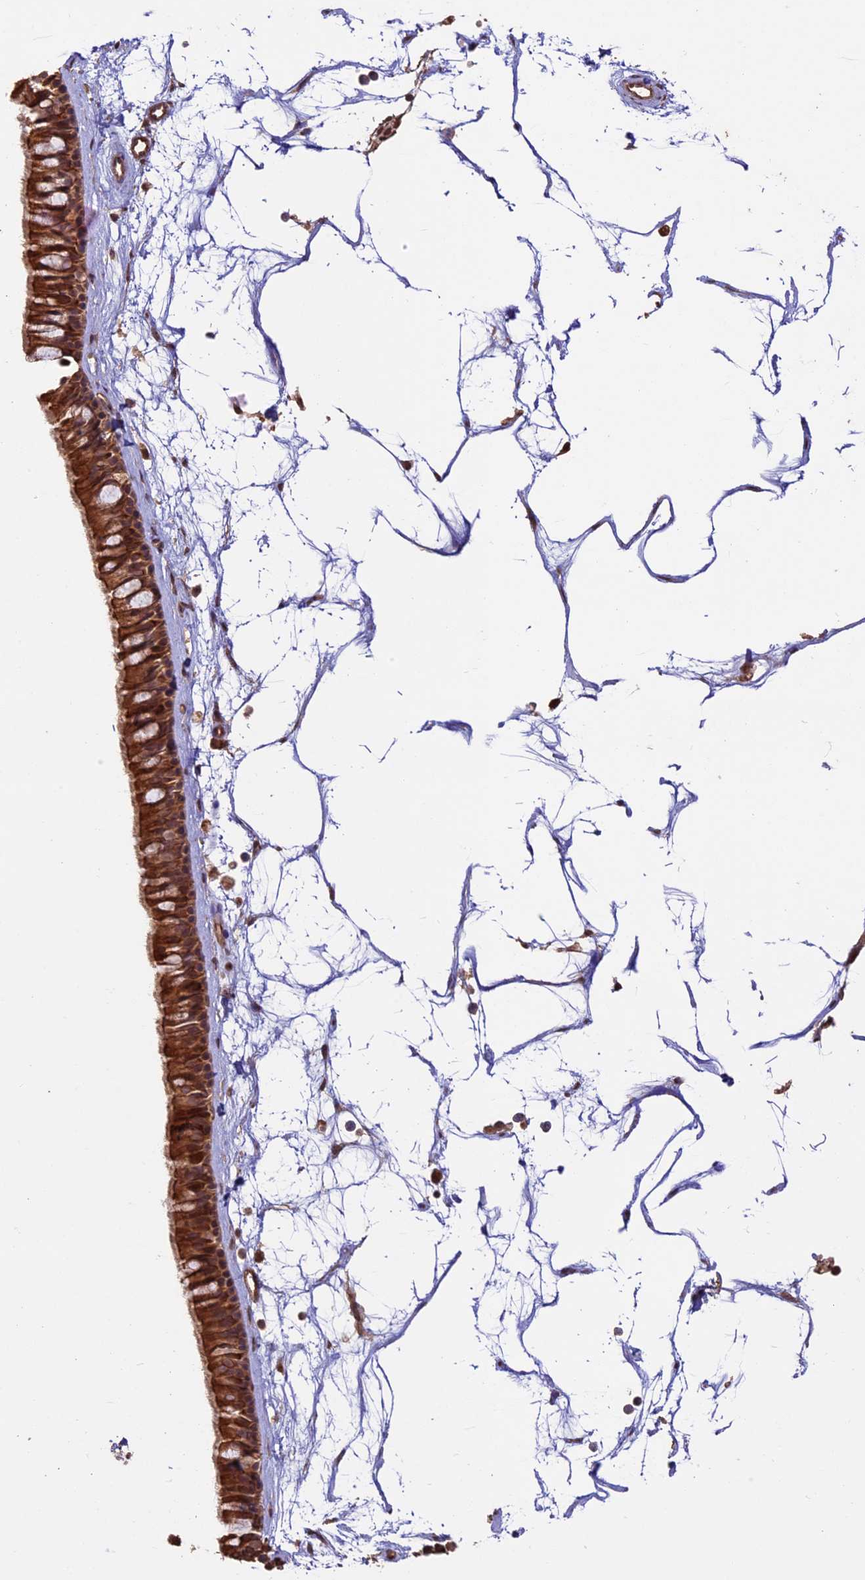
{"staining": {"intensity": "strong", "quantity": ">75%", "location": "cytoplasmic/membranous"}, "tissue": "nasopharynx", "cell_type": "Respiratory epithelial cells", "image_type": "normal", "snomed": [{"axis": "morphology", "description": "Normal tissue, NOS"}, {"axis": "topography", "description": "Nasopharynx"}], "caption": "Protein staining demonstrates strong cytoplasmic/membranous staining in about >75% of respiratory epithelial cells in normal nasopharynx. (brown staining indicates protein expression, while blue staining denotes nuclei).", "gene": "BCAS4", "patient": {"sex": "male", "age": 64}}